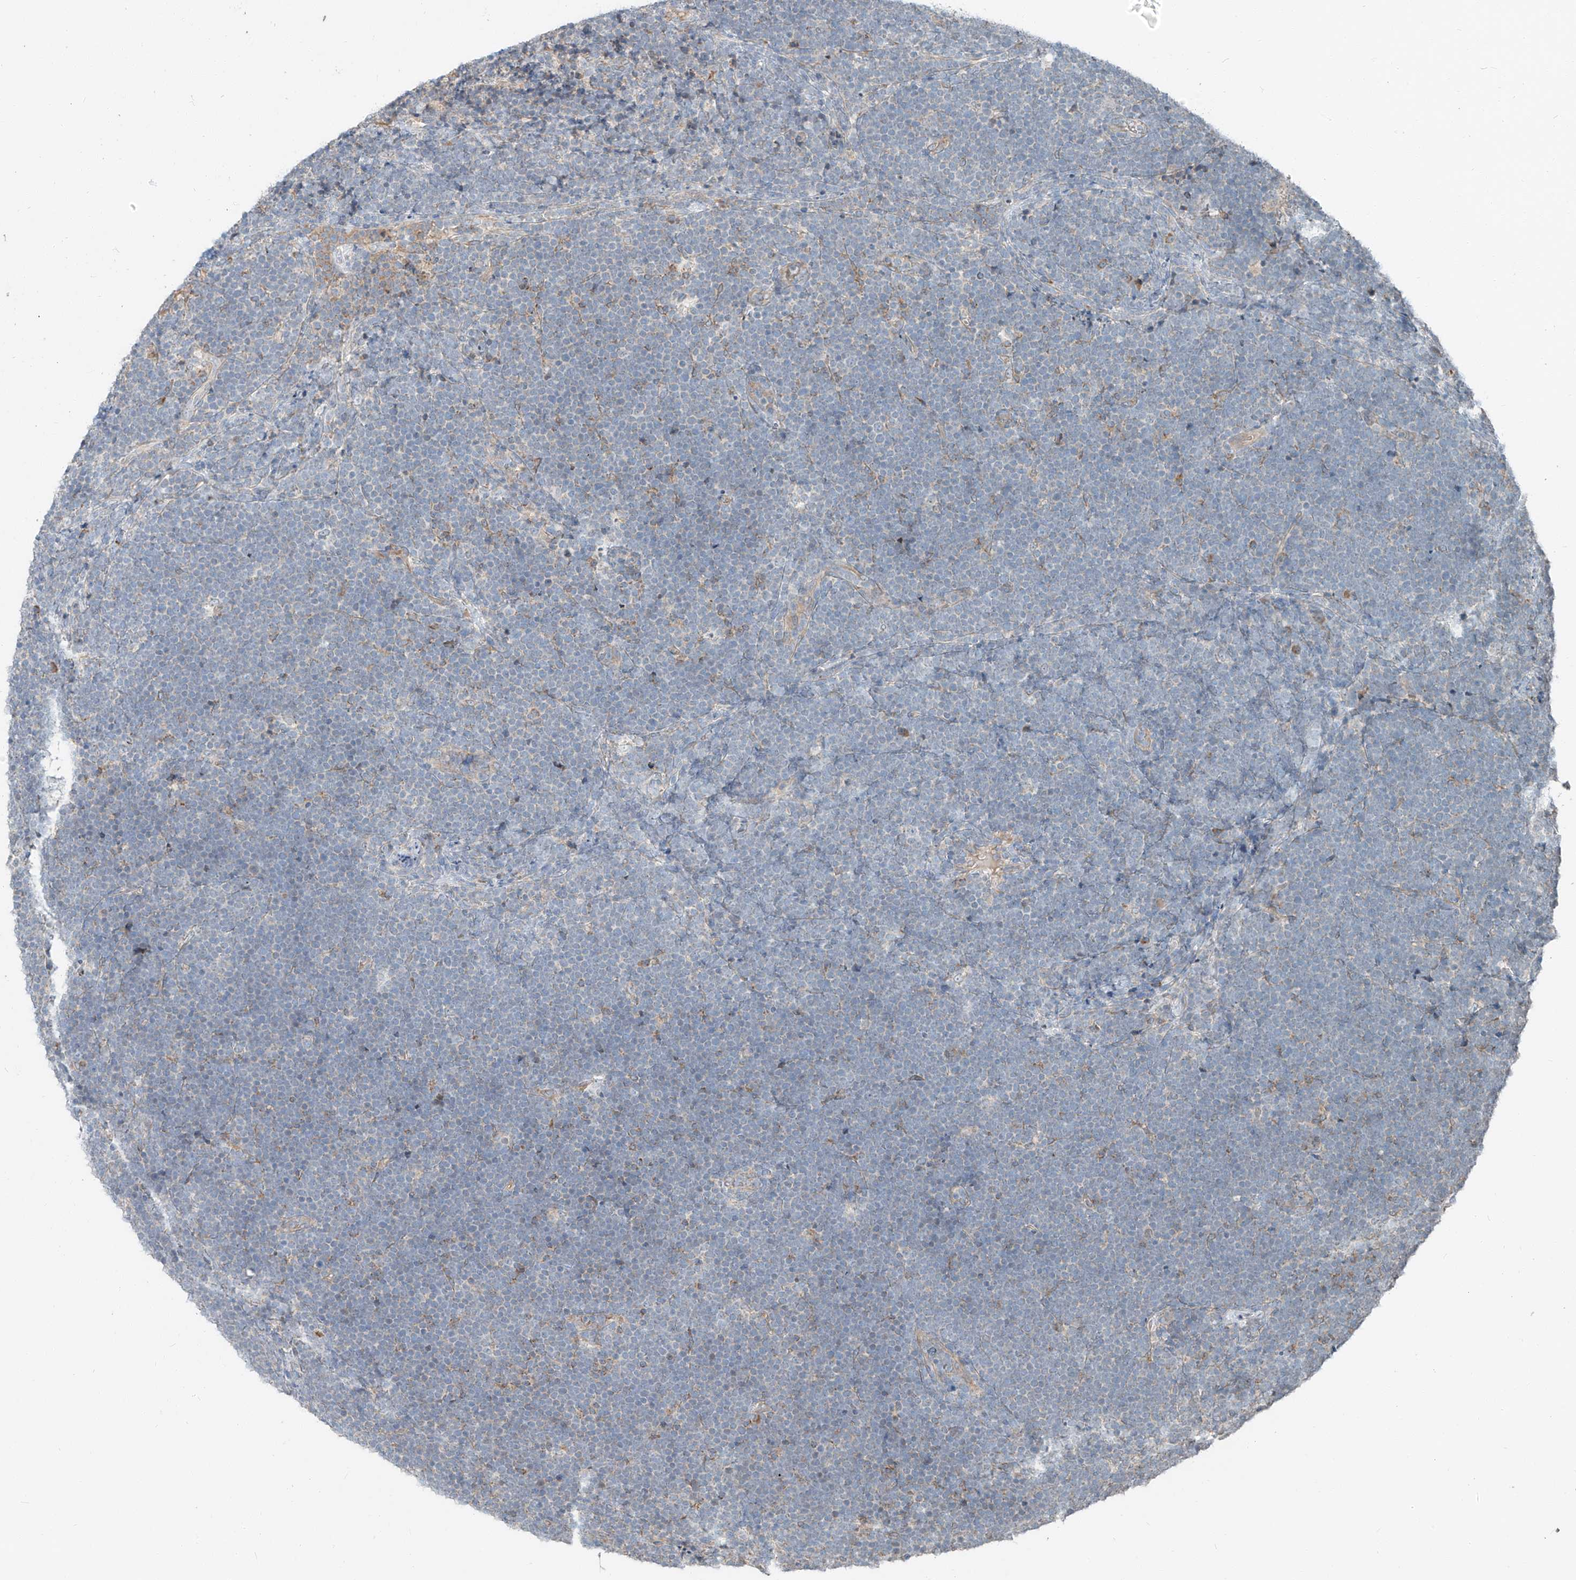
{"staining": {"intensity": "negative", "quantity": "none", "location": "none"}, "tissue": "lymphoma", "cell_type": "Tumor cells", "image_type": "cancer", "snomed": [{"axis": "morphology", "description": "Malignant lymphoma, non-Hodgkin's type, High grade"}, {"axis": "topography", "description": "Lymph node"}], "caption": "IHC micrograph of neoplastic tissue: human lymphoma stained with DAB (3,3'-diaminobenzidine) displays no significant protein staining in tumor cells.", "gene": "STX19", "patient": {"sex": "male", "age": 13}}